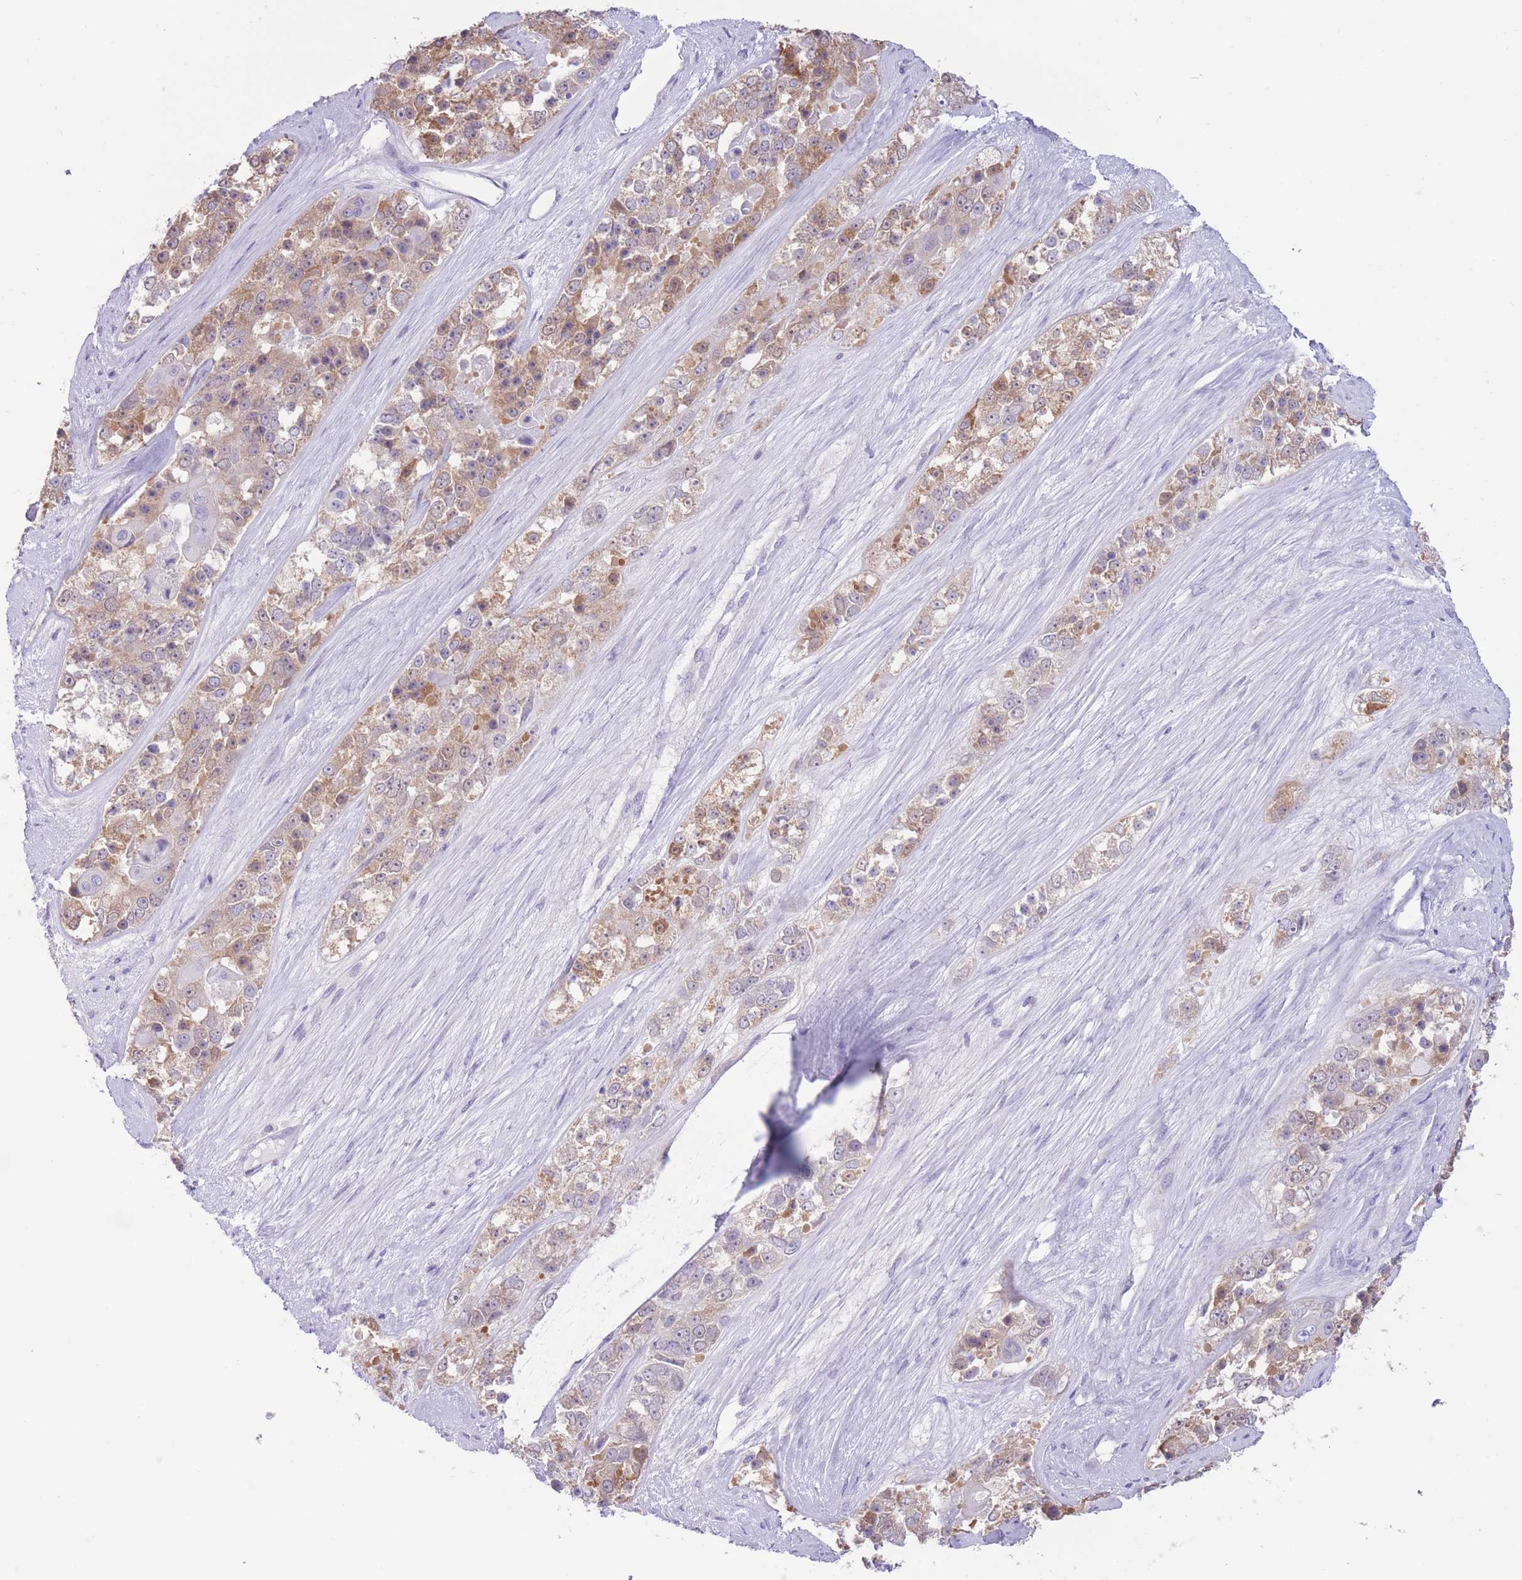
{"staining": {"intensity": "moderate", "quantity": "25%-75%", "location": "cytoplasmic/membranous"}, "tissue": "ovarian cancer", "cell_type": "Tumor cells", "image_type": "cancer", "snomed": [{"axis": "morphology", "description": "Carcinoma, endometroid"}, {"axis": "topography", "description": "Ovary"}], "caption": "A medium amount of moderate cytoplasmic/membranous staining is present in about 25%-75% of tumor cells in endometroid carcinoma (ovarian) tissue. Nuclei are stained in blue.", "gene": "FAH", "patient": {"sex": "female", "age": 51}}